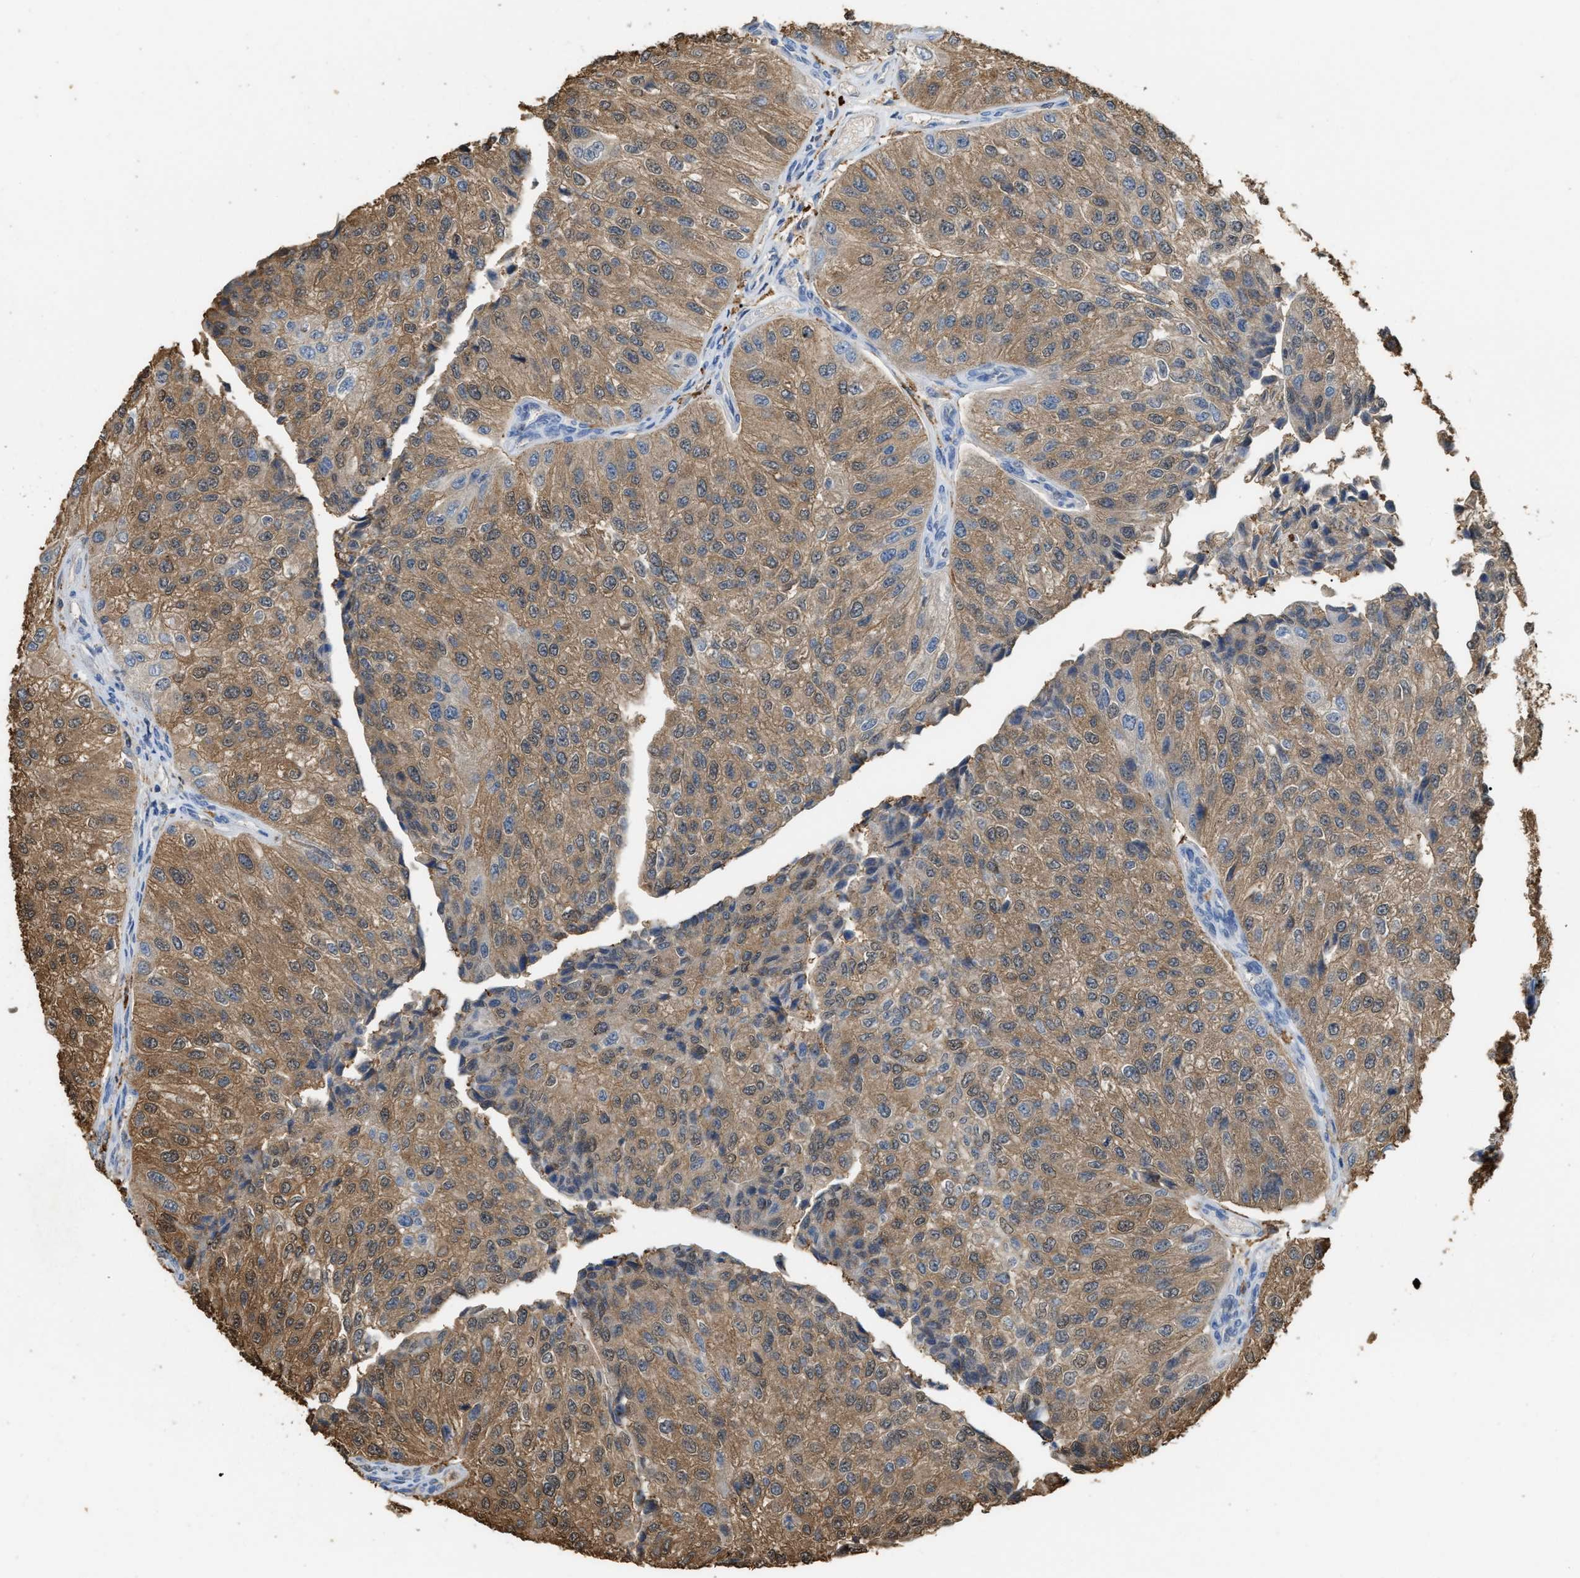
{"staining": {"intensity": "moderate", "quantity": ">75%", "location": "cytoplasmic/membranous"}, "tissue": "urothelial cancer", "cell_type": "Tumor cells", "image_type": "cancer", "snomed": [{"axis": "morphology", "description": "Urothelial carcinoma, High grade"}, {"axis": "topography", "description": "Kidney"}, {"axis": "topography", "description": "Urinary bladder"}], "caption": "Moderate cytoplasmic/membranous positivity is seen in approximately >75% of tumor cells in urothelial cancer. (Brightfield microscopy of DAB IHC at high magnification).", "gene": "GCN1", "patient": {"sex": "male", "age": 77}}